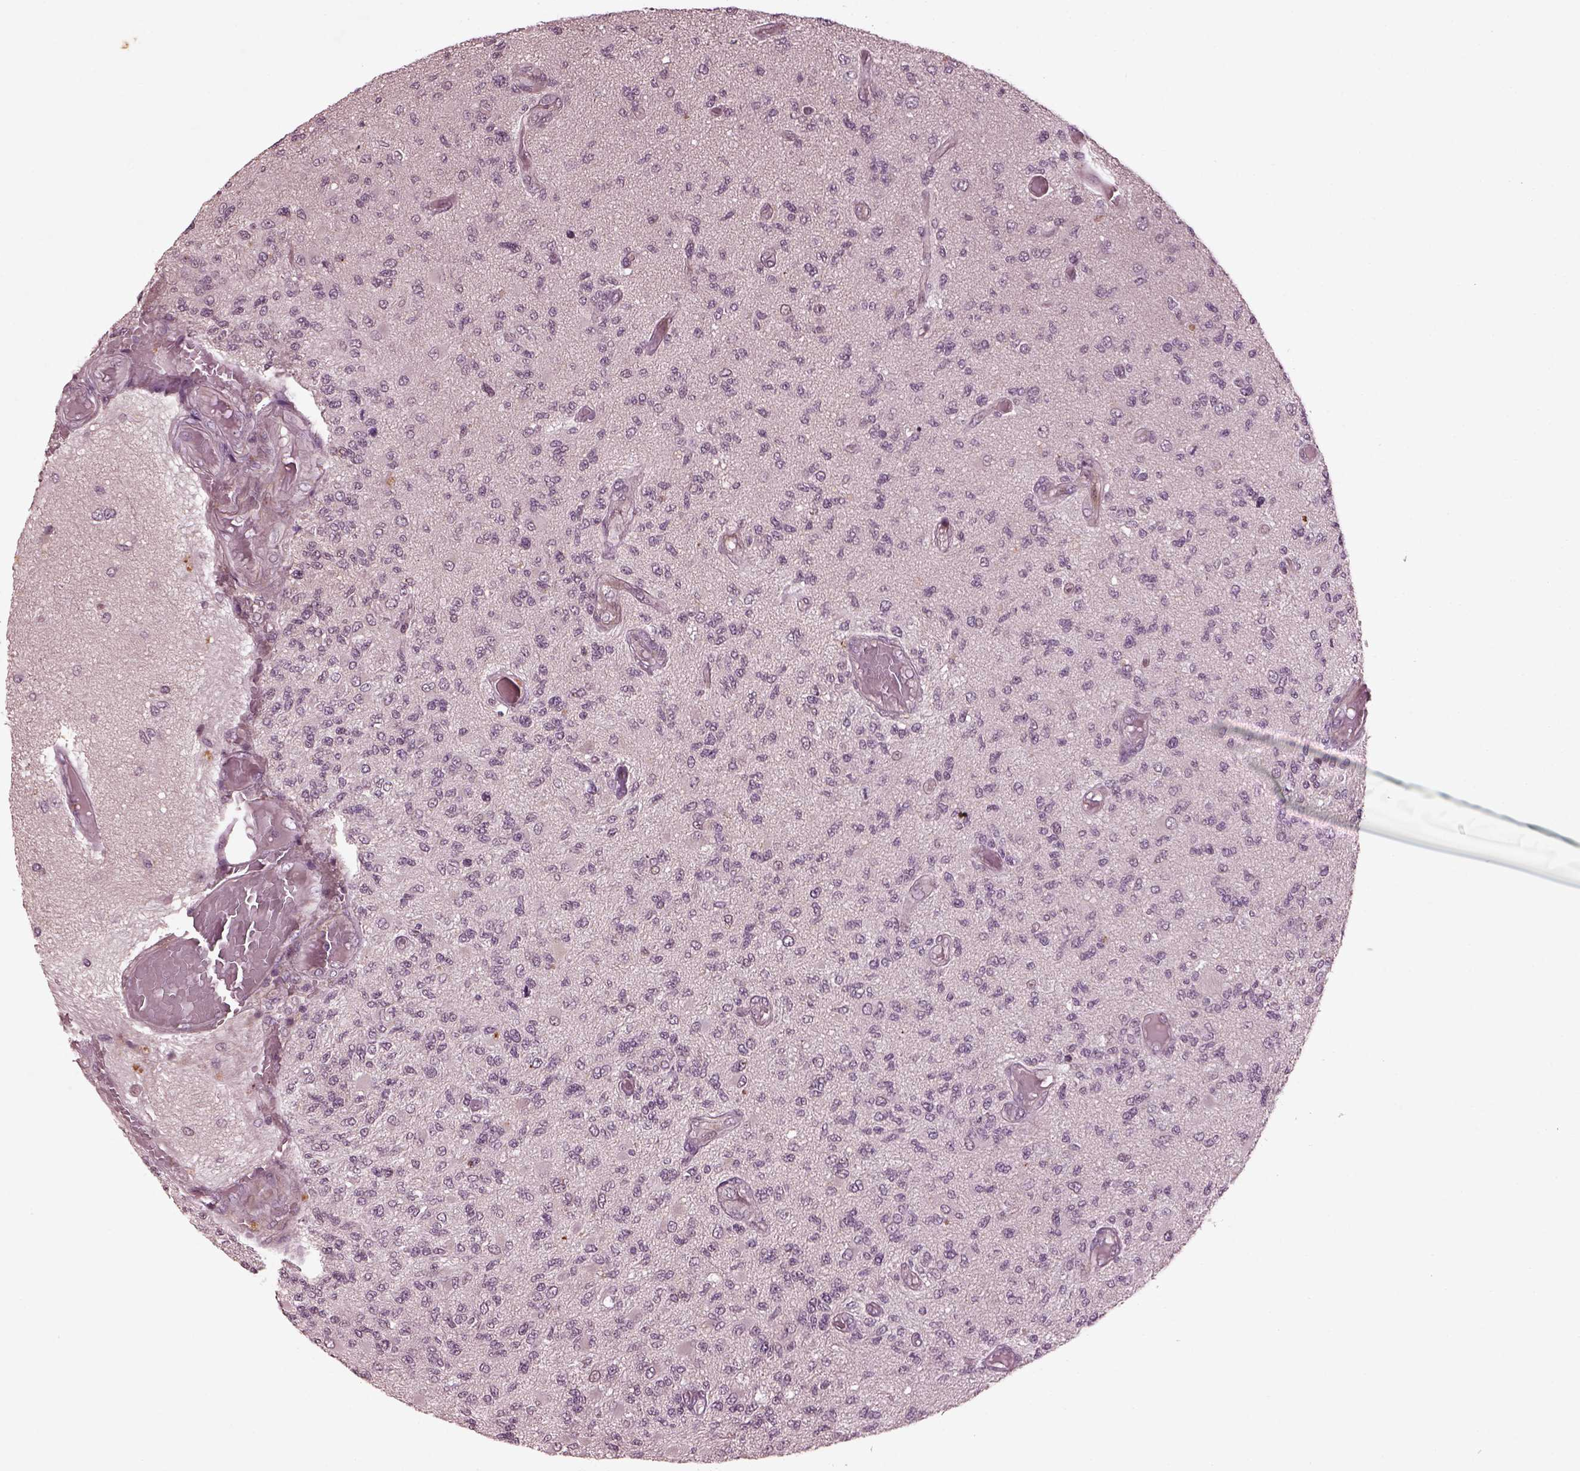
{"staining": {"intensity": "negative", "quantity": "none", "location": "none"}, "tissue": "glioma", "cell_type": "Tumor cells", "image_type": "cancer", "snomed": [{"axis": "morphology", "description": "Glioma, malignant, High grade"}, {"axis": "topography", "description": "Brain"}], "caption": "The immunohistochemistry (IHC) image has no significant staining in tumor cells of malignant high-grade glioma tissue. (Brightfield microscopy of DAB IHC at high magnification).", "gene": "EFEMP1", "patient": {"sex": "female", "age": 63}}